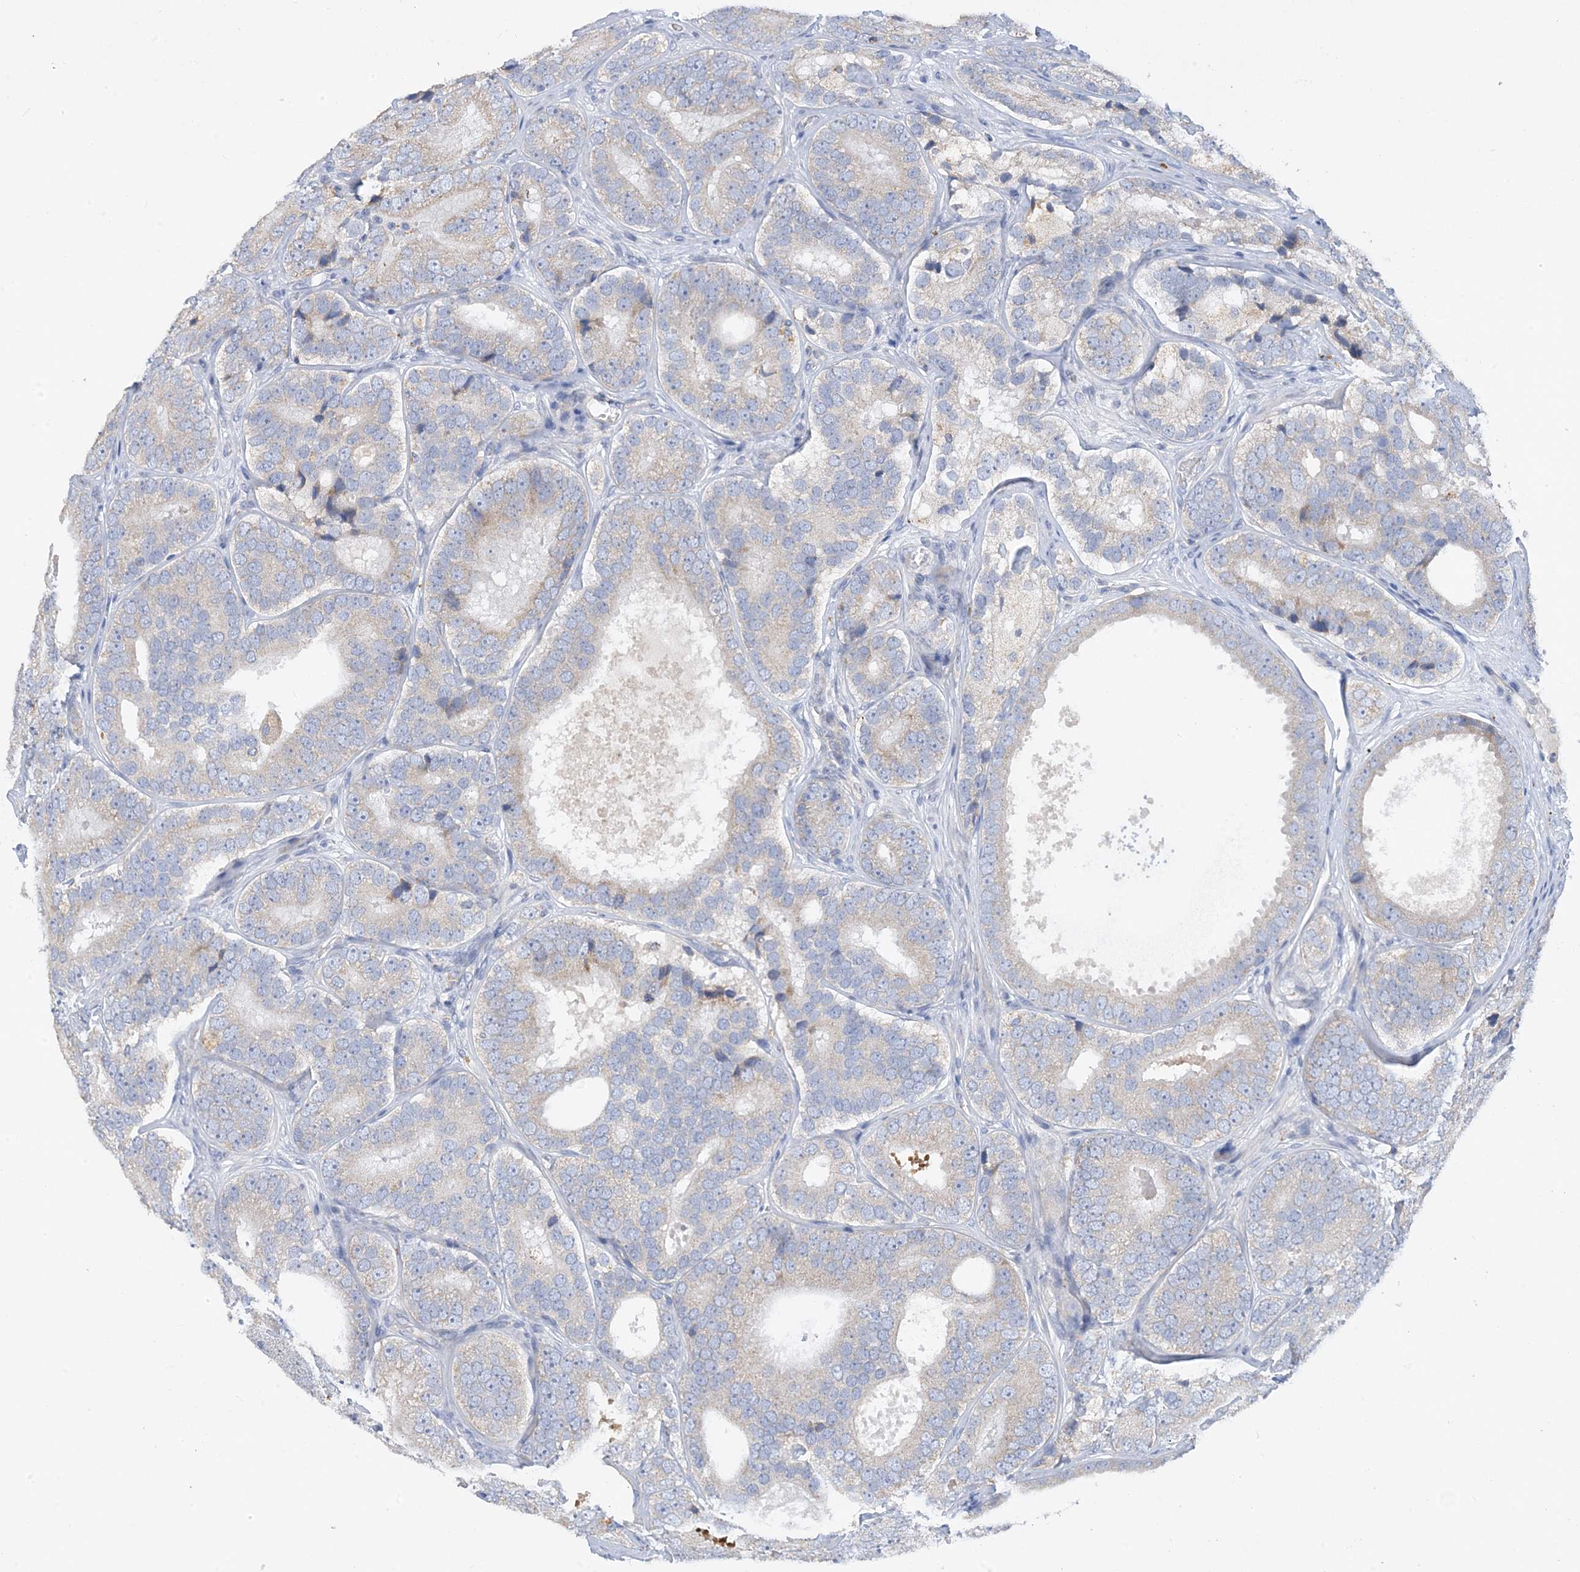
{"staining": {"intensity": "negative", "quantity": "none", "location": "none"}, "tissue": "prostate cancer", "cell_type": "Tumor cells", "image_type": "cancer", "snomed": [{"axis": "morphology", "description": "Adenocarcinoma, High grade"}, {"axis": "topography", "description": "Prostate"}], "caption": "Protein analysis of prostate cancer demonstrates no significant staining in tumor cells. (Brightfield microscopy of DAB IHC at high magnification).", "gene": "ZCCHC18", "patient": {"sex": "male", "age": 56}}